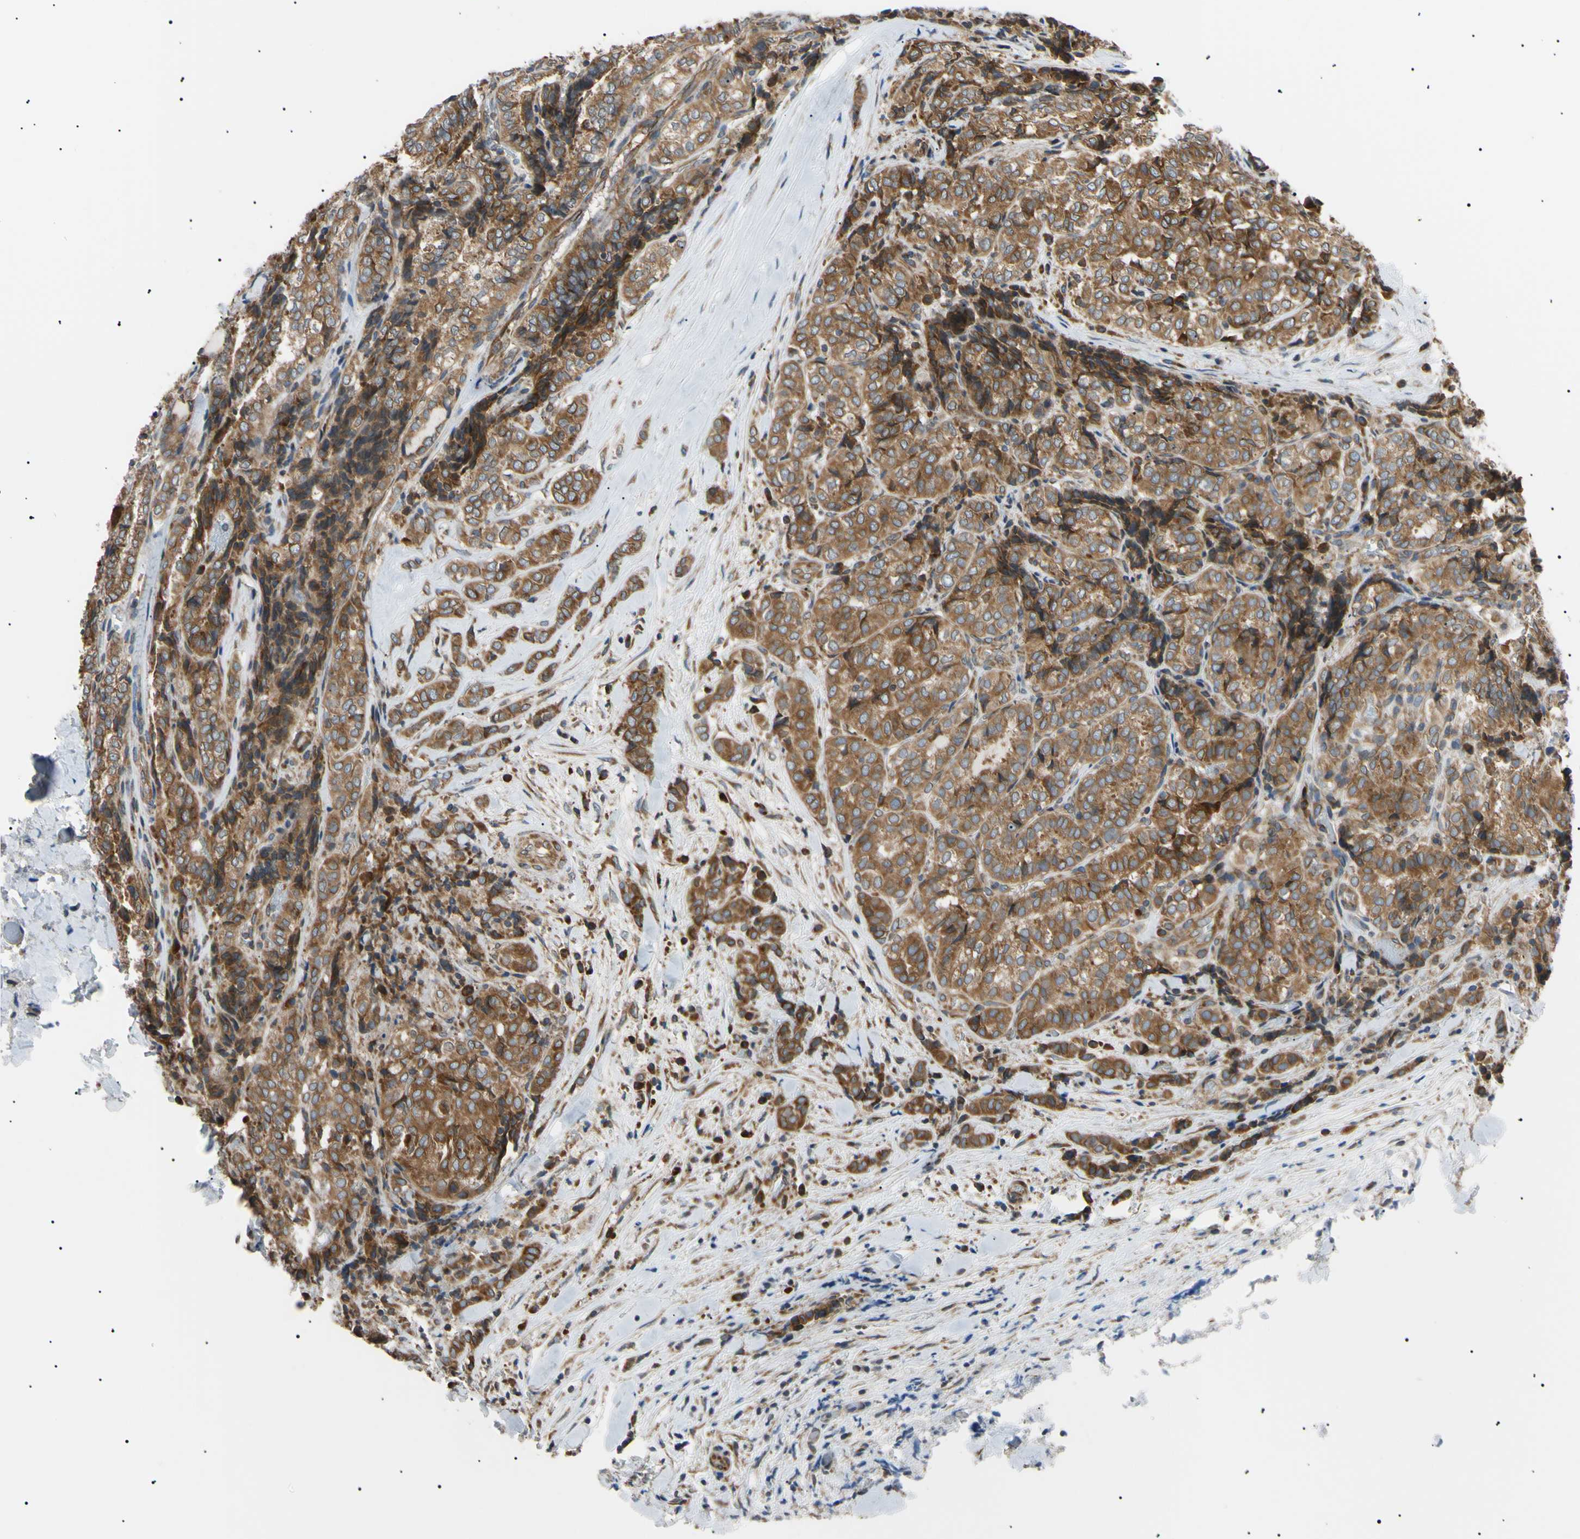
{"staining": {"intensity": "moderate", "quantity": ">75%", "location": "cytoplasmic/membranous"}, "tissue": "thyroid cancer", "cell_type": "Tumor cells", "image_type": "cancer", "snomed": [{"axis": "morphology", "description": "Normal tissue, NOS"}, {"axis": "morphology", "description": "Papillary adenocarcinoma, NOS"}, {"axis": "topography", "description": "Thyroid gland"}], "caption": "Thyroid cancer (papillary adenocarcinoma) stained with a protein marker reveals moderate staining in tumor cells.", "gene": "VAPA", "patient": {"sex": "female", "age": 30}}